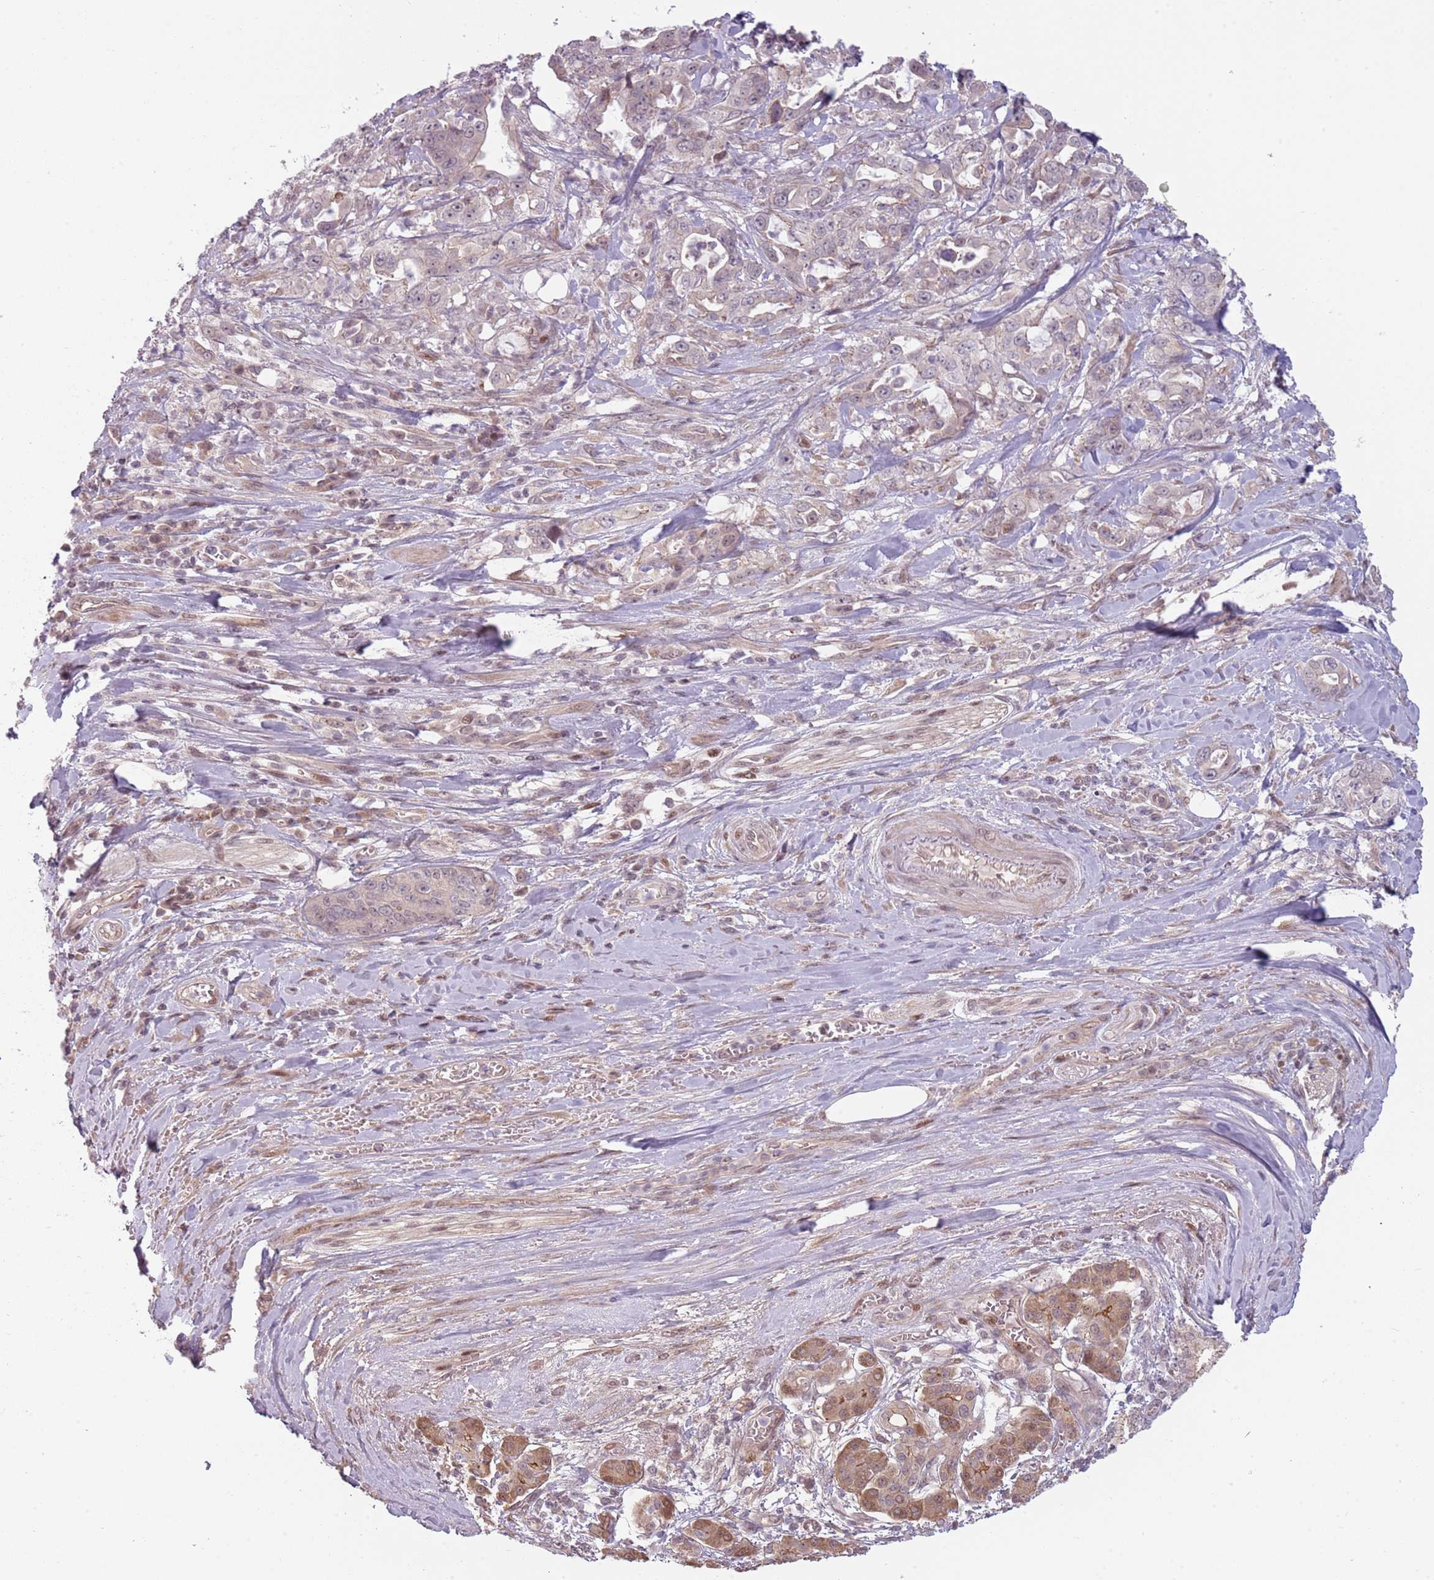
{"staining": {"intensity": "weak", "quantity": "<25%", "location": "cytoplasmic/membranous"}, "tissue": "pancreatic cancer", "cell_type": "Tumor cells", "image_type": "cancer", "snomed": [{"axis": "morphology", "description": "Adenocarcinoma, NOS"}, {"axis": "topography", "description": "Pancreas"}], "caption": "Immunohistochemistry micrograph of pancreatic cancer (adenocarcinoma) stained for a protein (brown), which exhibits no staining in tumor cells.", "gene": "ADGRG1", "patient": {"sex": "female", "age": 61}}